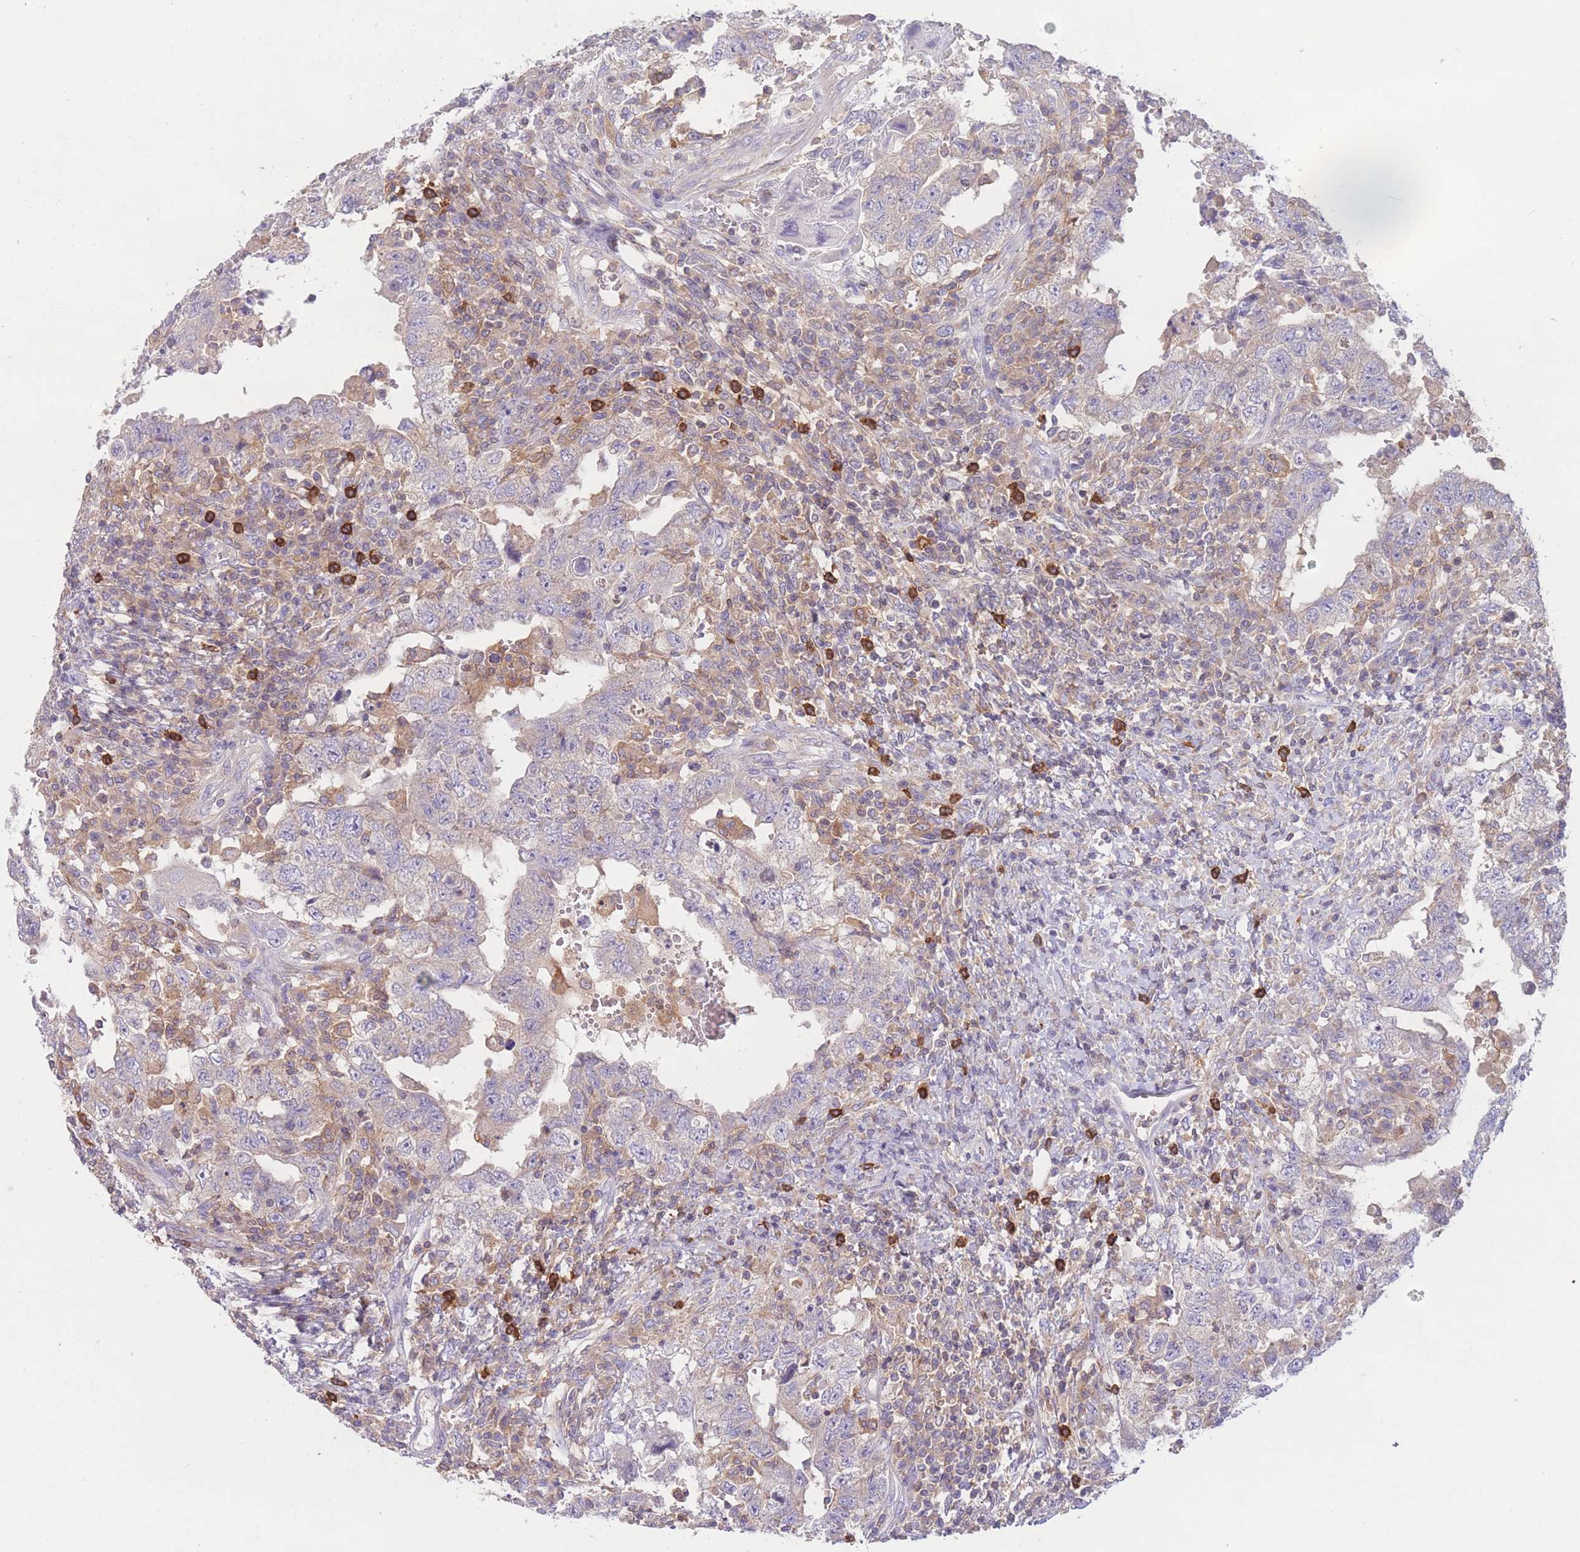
{"staining": {"intensity": "negative", "quantity": "none", "location": "none"}, "tissue": "testis cancer", "cell_type": "Tumor cells", "image_type": "cancer", "snomed": [{"axis": "morphology", "description": "Carcinoma, Embryonal, NOS"}, {"axis": "topography", "description": "Testis"}], "caption": "An image of human testis cancer (embryonal carcinoma) is negative for staining in tumor cells.", "gene": "ST3GAL4", "patient": {"sex": "male", "age": 26}}